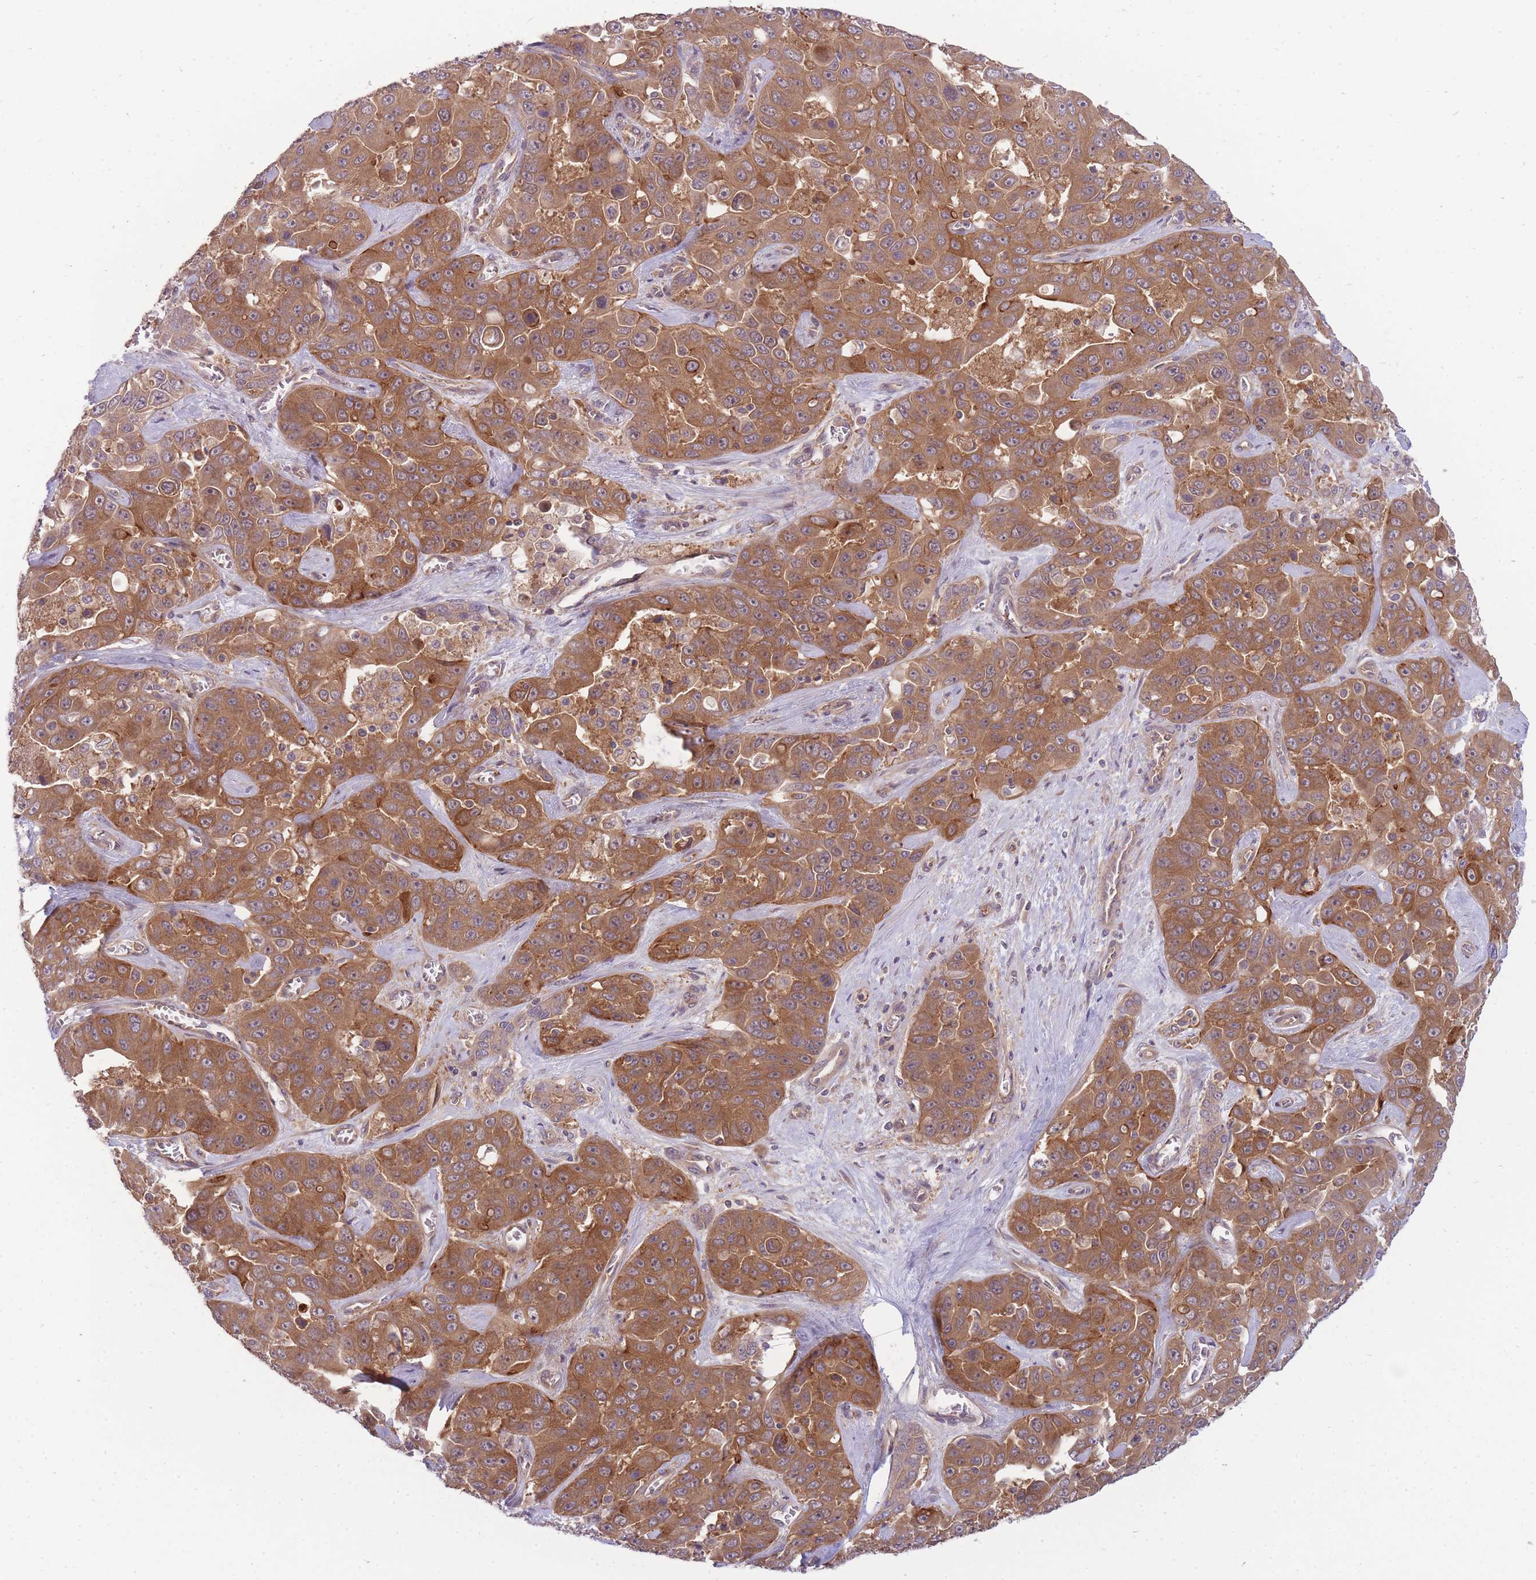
{"staining": {"intensity": "moderate", "quantity": ">75%", "location": "cytoplasmic/membranous"}, "tissue": "liver cancer", "cell_type": "Tumor cells", "image_type": "cancer", "snomed": [{"axis": "morphology", "description": "Cholangiocarcinoma"}, {"axis": "topography", "description": "Liver"}], "caption": "Liver cancer (cholangiocarcinoma) stained for a protein exhibits moderate cytoplasmic/membranous positivity in tumor cells.", "gene": "PFDN6", "patient": {"sex": "female", "age": 52}}